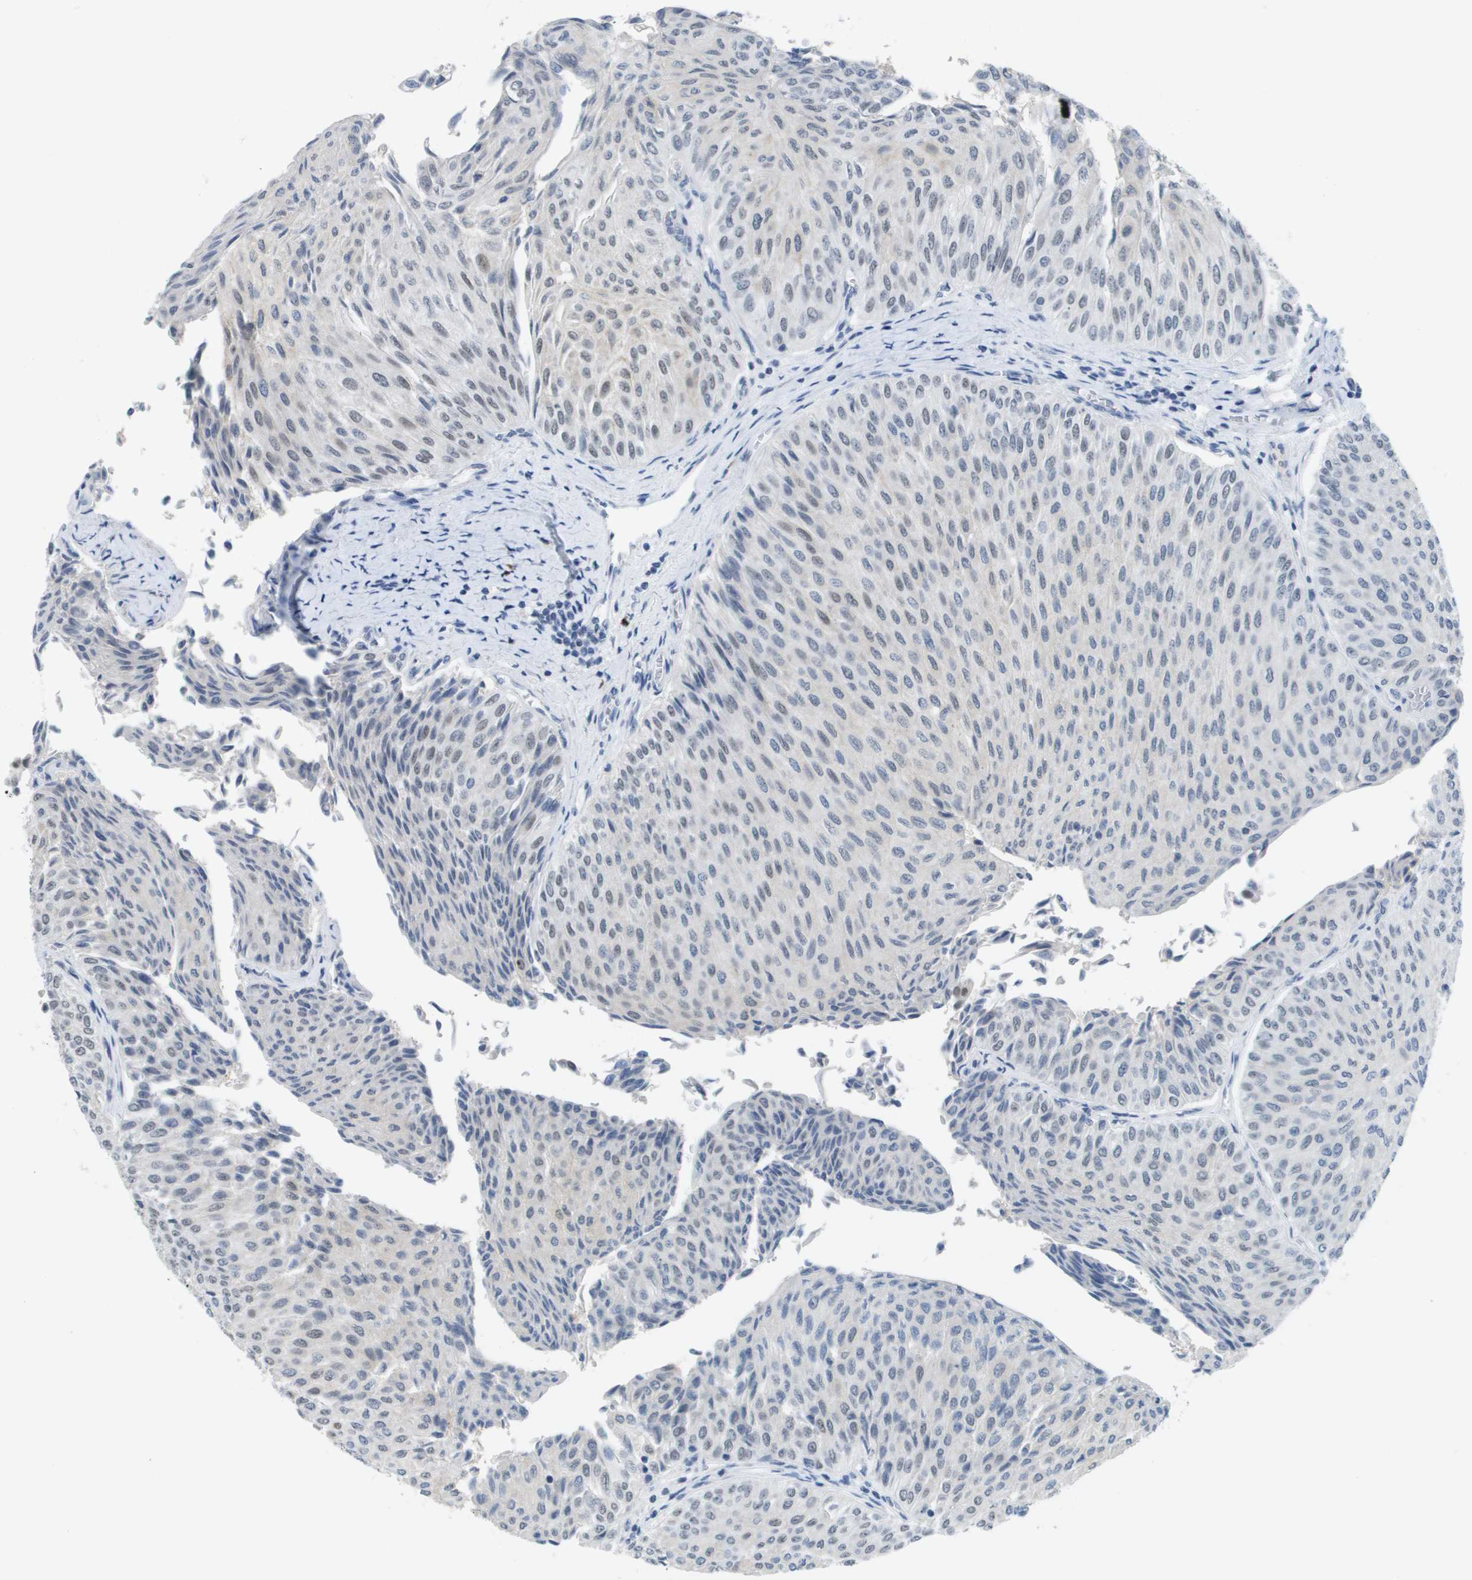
{"staining": {"intensity": "negative", "quantity": "none", "location": "none"}, "tissue": "urothelial cancer", "cell_type": "Tumor cells", "image_type": "cancer", "snomed": [{"axis": "morphology", "description": "Urothelial carcinoma, Low grade"}, {"axis": "topography", "description": "Urinary bladder"}], "caption": "IHC of urothelial cancer exhibits no positivity in tumor cells.", "gene": "TP53RK", "patient": {"sex": "male", "age": 78}}